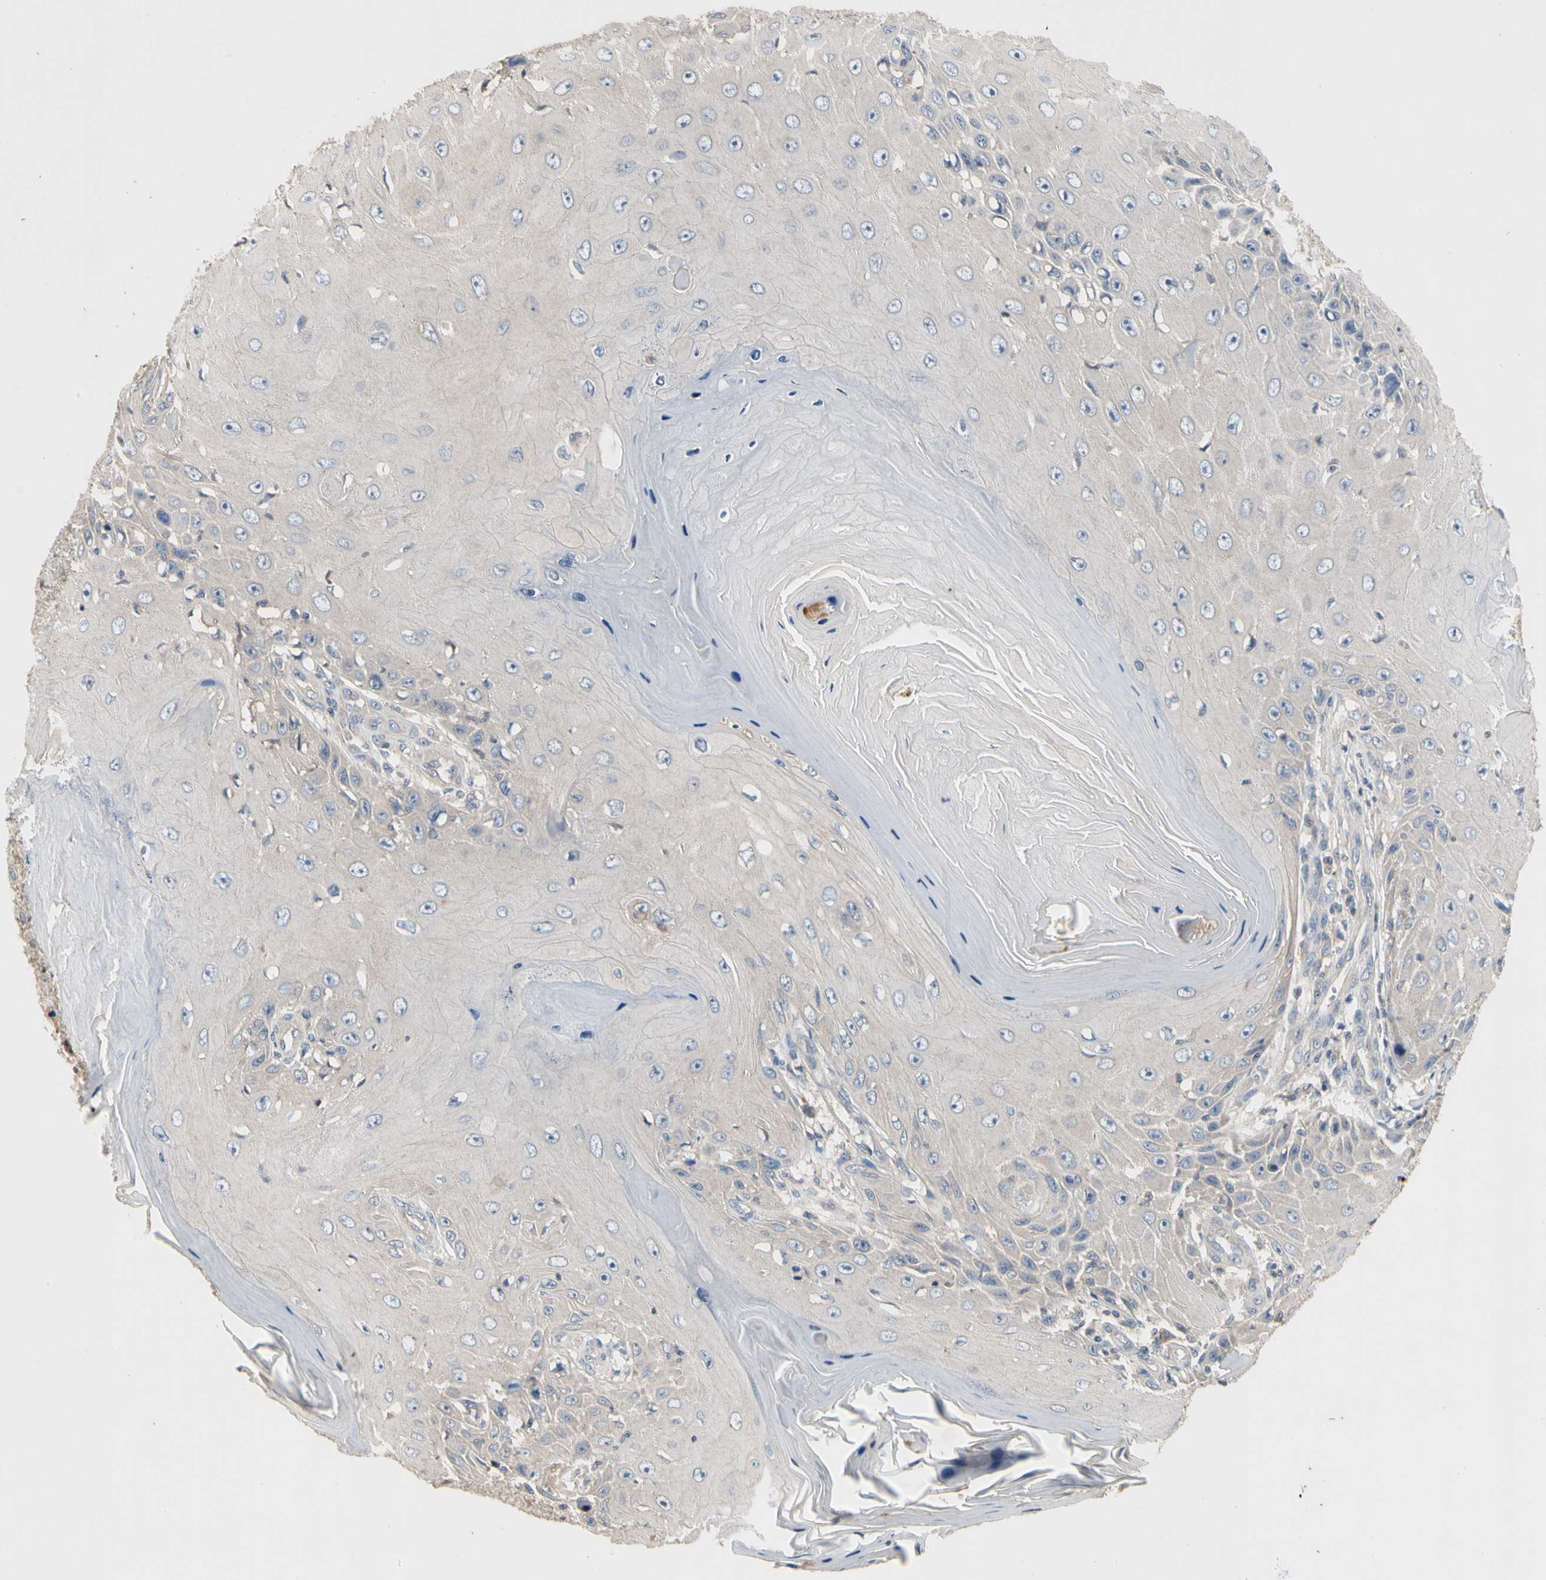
{"staining": {"intensity": "negative", "quantity": "none", "location": "none"}, "tissue": "skin cancer", "cell_type": "Tumor cells", "image_type": "cancer", "snomed": [{"axis": "morphology", "description": "Squamous cell carcinoma, NOS"}, {"axis": "topography", "description": "Skin"}], "caption": "Immunohistochemical staining of human skin squamous cell carcinoma displays no significant staining in tumor cells.", "gene": "CRTAC1", "patient": {"sex": "female", "age": 73}}